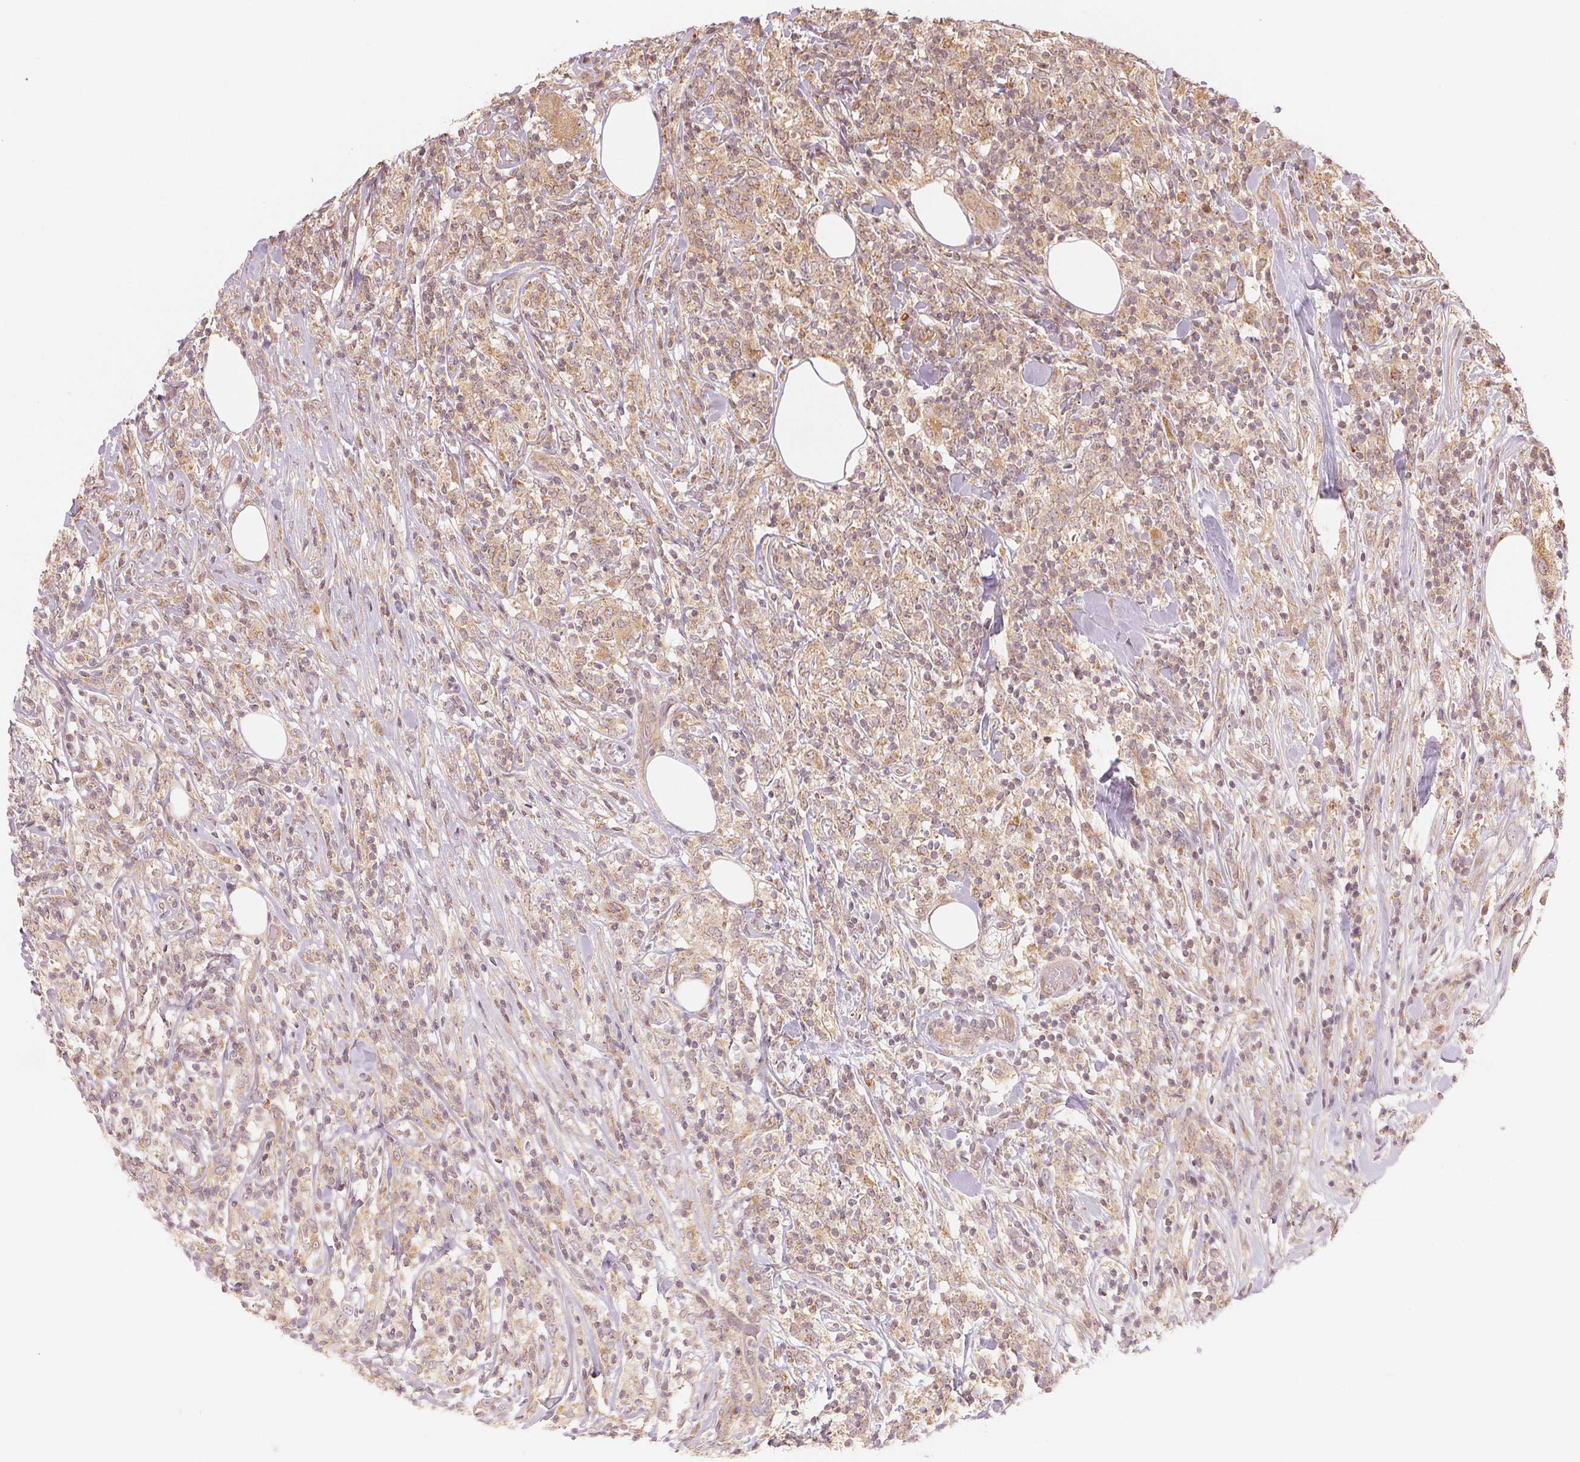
{"staining": {"intensity": "weak", "quantity": ">75%", "location": "cytoplasmic/membranous"}, "tissue": "lymphoma", "cell_type": "Tumor cells", "image_type": "cancer", "snomed": [{"axis": "morphology", "description": "Malignant lymphoma, non-Hodgkin's type, High grade"}, {"axis": "topography", "description": "Lymph node"}], "caption": "High-grade malignant lymphoma, non-Hodgkin's type stained with a protein marker reveals weak staining in tumor cells.", "gene": "WDR54", "patient": {"sex": "female", "age": 84}}